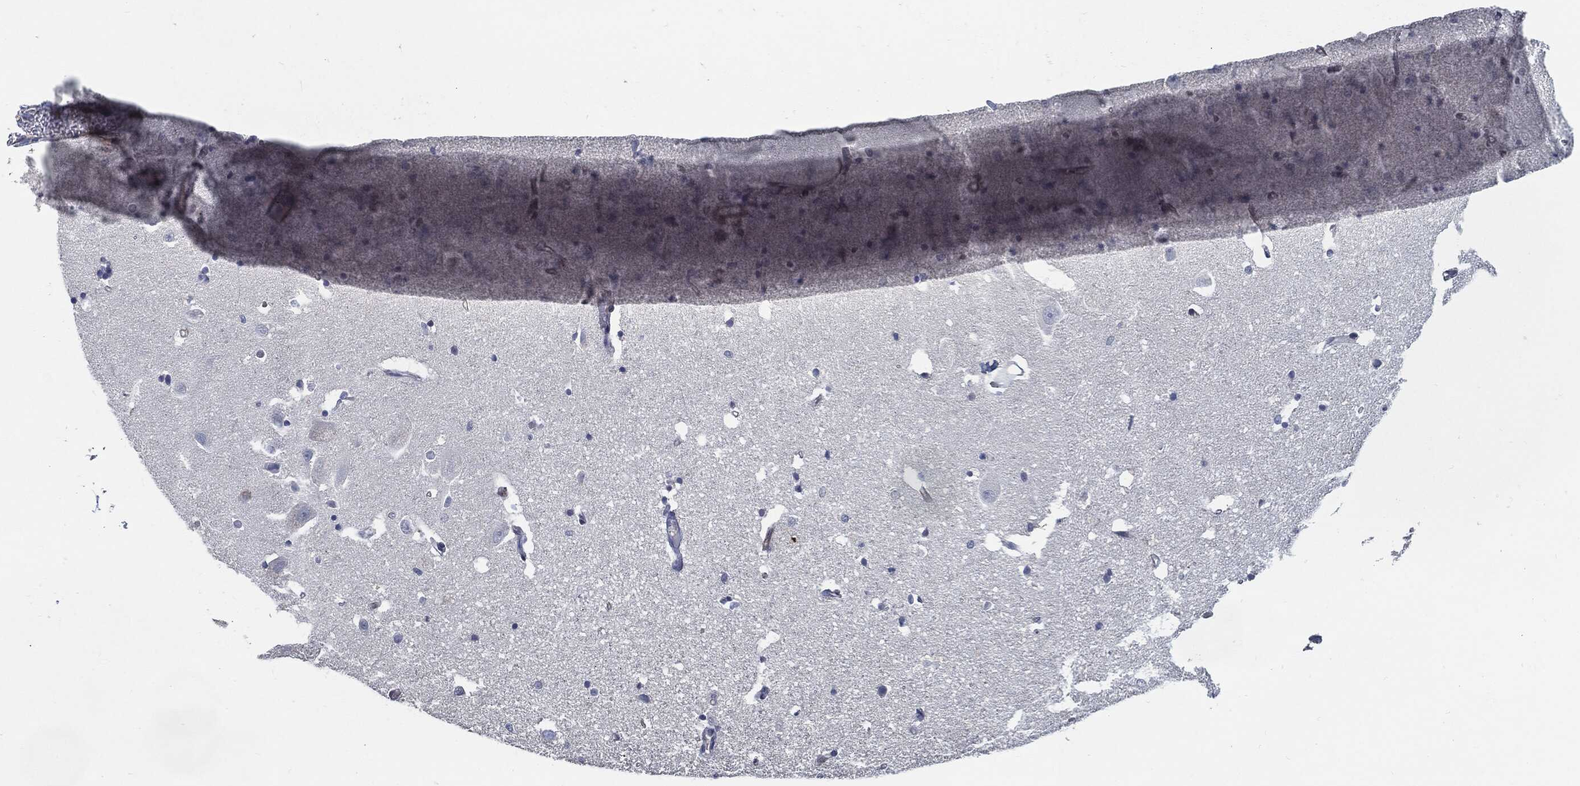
{"staining": {"intensity": "negative", "quantity": "none", "location": "none"}, "tissue": "hippocampus", "cell_type": "Glial cells", "image_type": "normal", "snomed": [{"axis": "morphology", "description": "Normal tissue, NOS"}, {"axis": "topography", "description": "Lateral ventricle wall"}, {"axis": "topography", "description": "Hippocampus"}], "caption": "DAB immunohistochemical staining of unremarkable hippocampus exhibits no significant staining in glial cells. The staining is performed using DAB (3,3'-diaminobenzidine) brown chromogen with nuclei counter-stained in using hematoxylin.", "gene": "SVIL", "patient": {"sex": "female", "age": 63}}